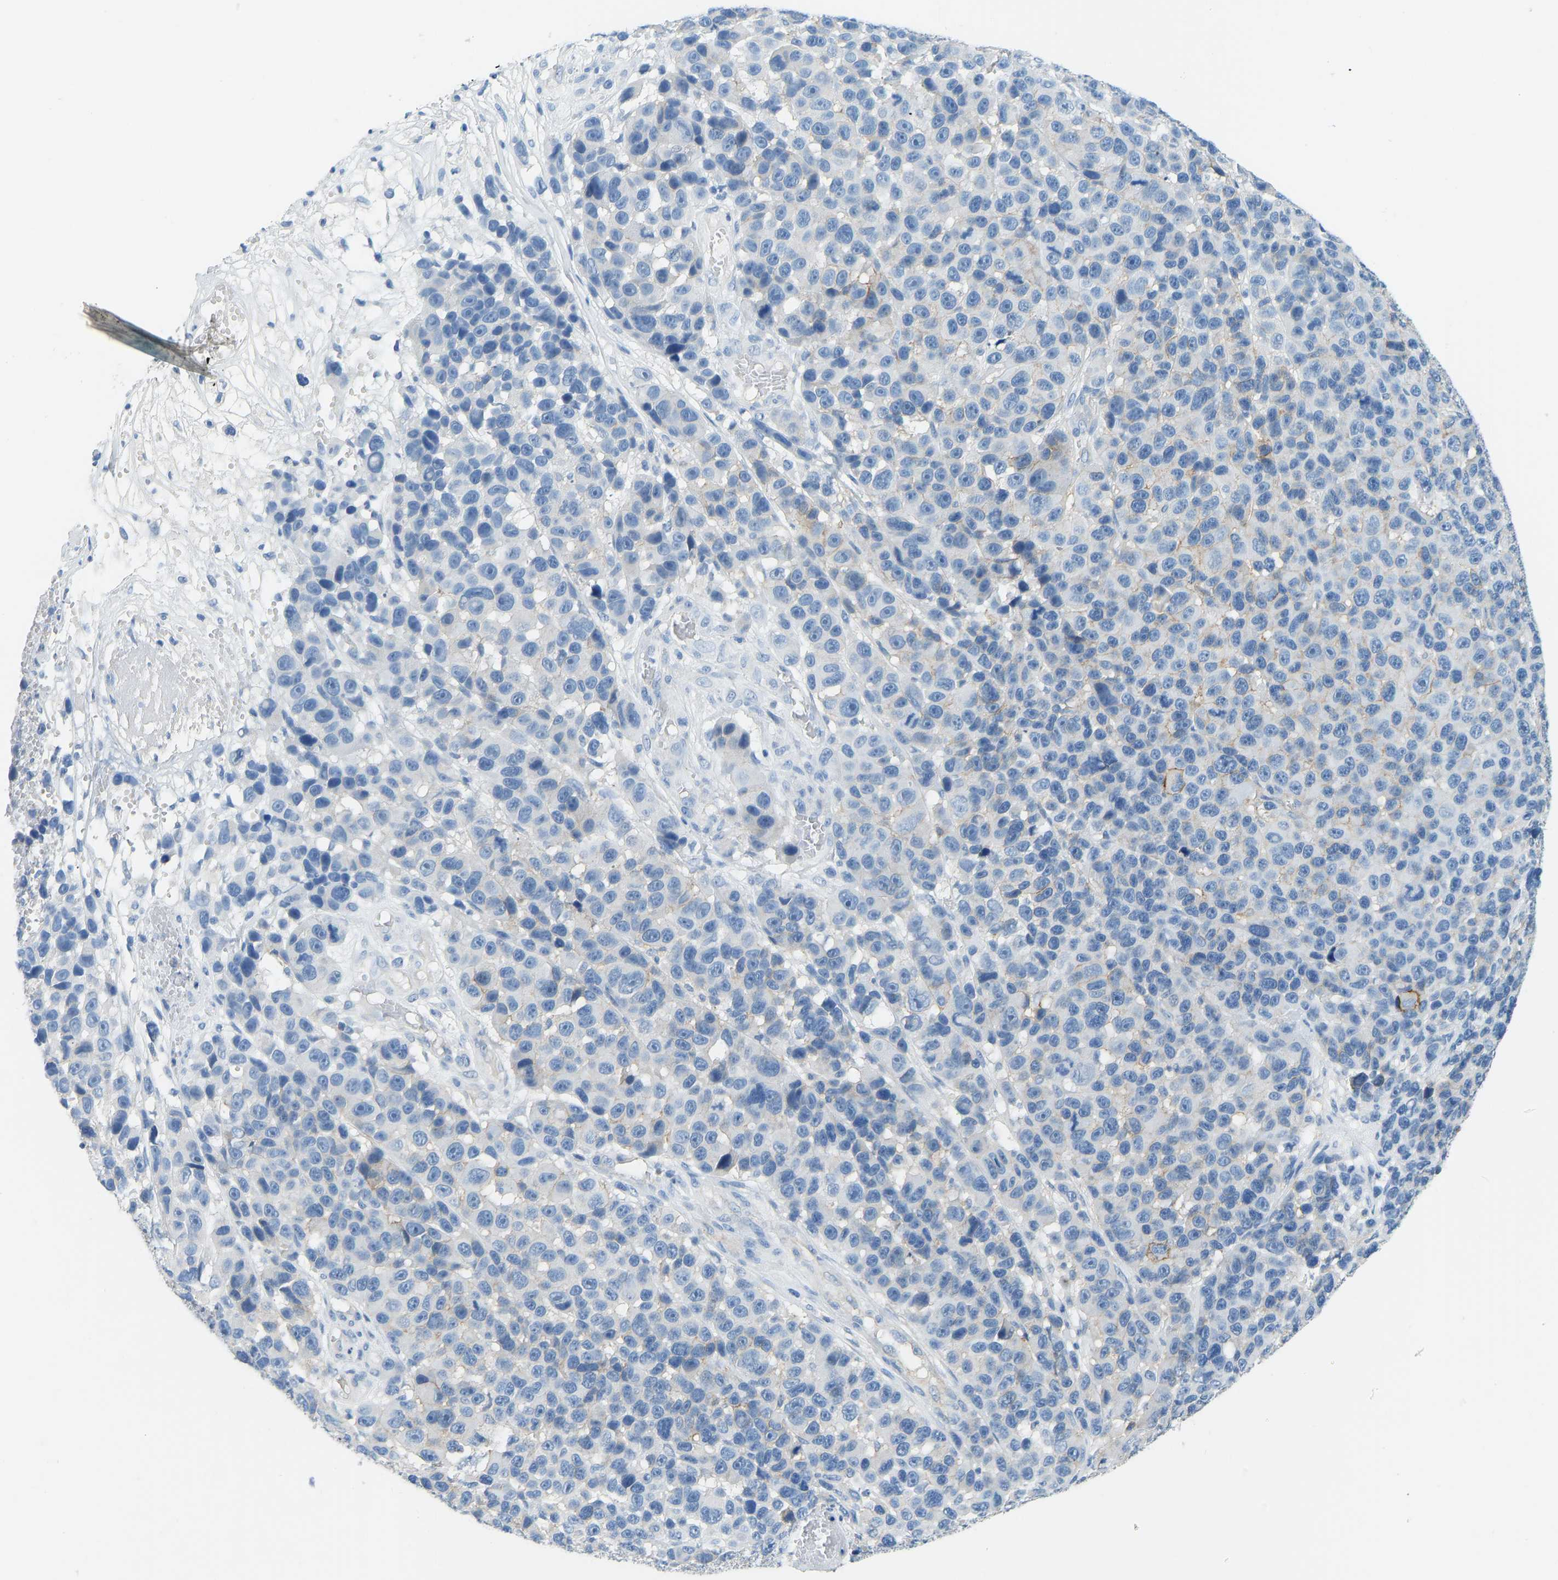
{"staining": {"intensity": "moderate", "quantity": "<25%", "location": "cytoplasmic/membranous"}, "tissue": "melanoma", "cell_type": "Tumor cells", "image_type": "cancer", "snomed": [{"axis": "morphology", "description": "Malignant melanoma, NOS"}, {"axis": "topography", "description": "Skin"}], "caption": "Protein expression analysis of human malignant melanoma reveals moderate cytoplasmic/membranous expression in approximately <25% of tumor cells. (IHC, brightfield microscopy, high magnification).", "gene": "ATP1A1", "patient": {"sex": "male", "age": 53}}